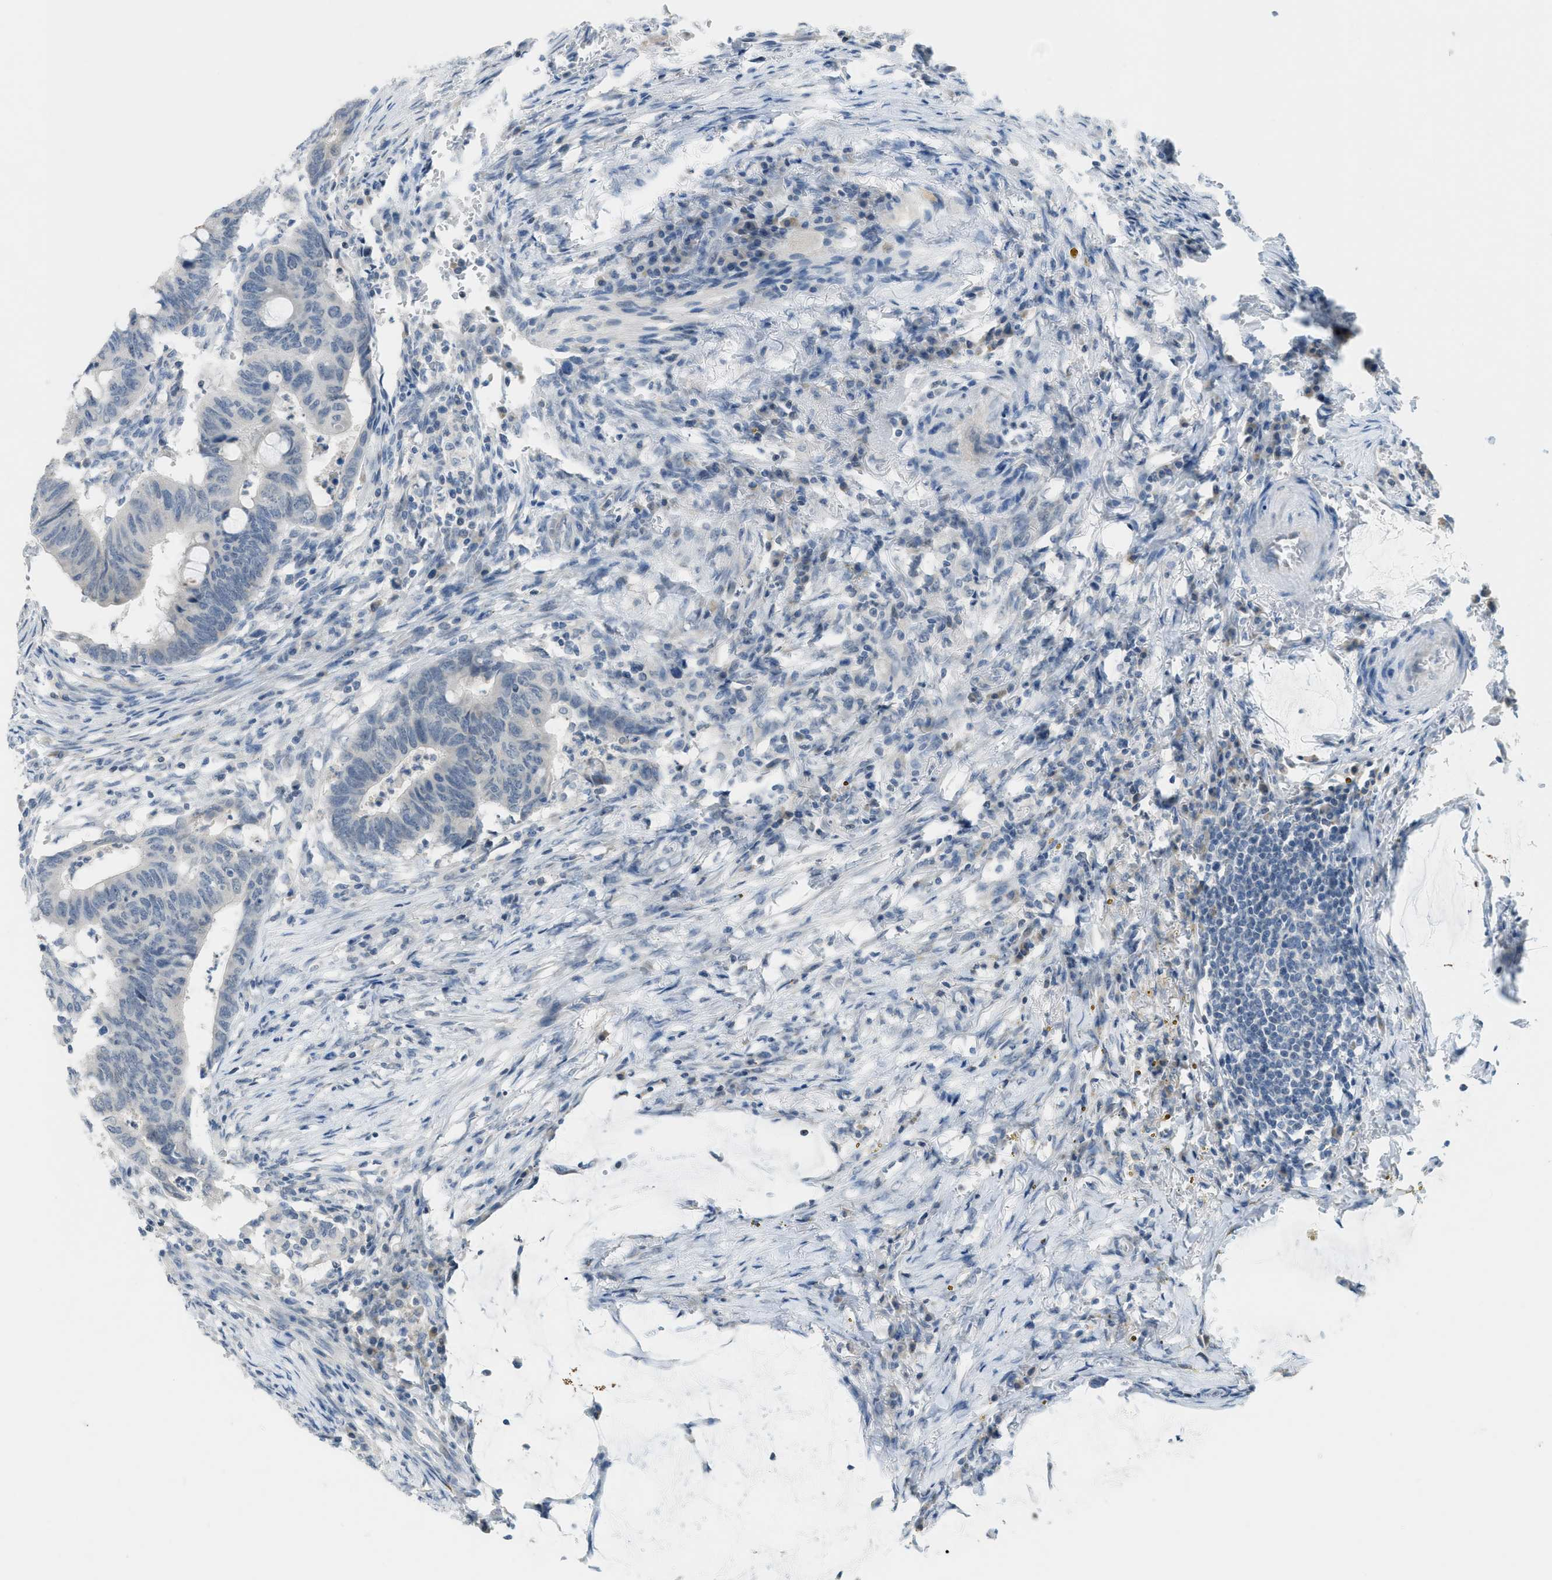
{"staining": {"intensity": "negative", "quantity": "none", "location": "none"}, "tissue": "colorectal cancer", "cell_type": "Tumor cells", "image_type": "cancer", "snomed": [{"axis": "morphology", "description": "Normal tissue, NOS"}, {"axis": "morphology", "description": "Adenocarcinoma, NOS"}, {"axis": "topography", "description": "Rectum"}, {"axis": "topography", "description": "Peripheral nerve tissue"}], "caption": "Colorectal cancer (adenocarcinoma) was stained to show a protein in brown. There is no significant staining in tumor cells. (Stains: DAB immunohistochemistry (IHC) with hematoxylin counter stain, Microscopy: brightfield microscopy at high magnification).", "gene": "TXNDC2", "patient": {"sex": "male", "age": 92}}